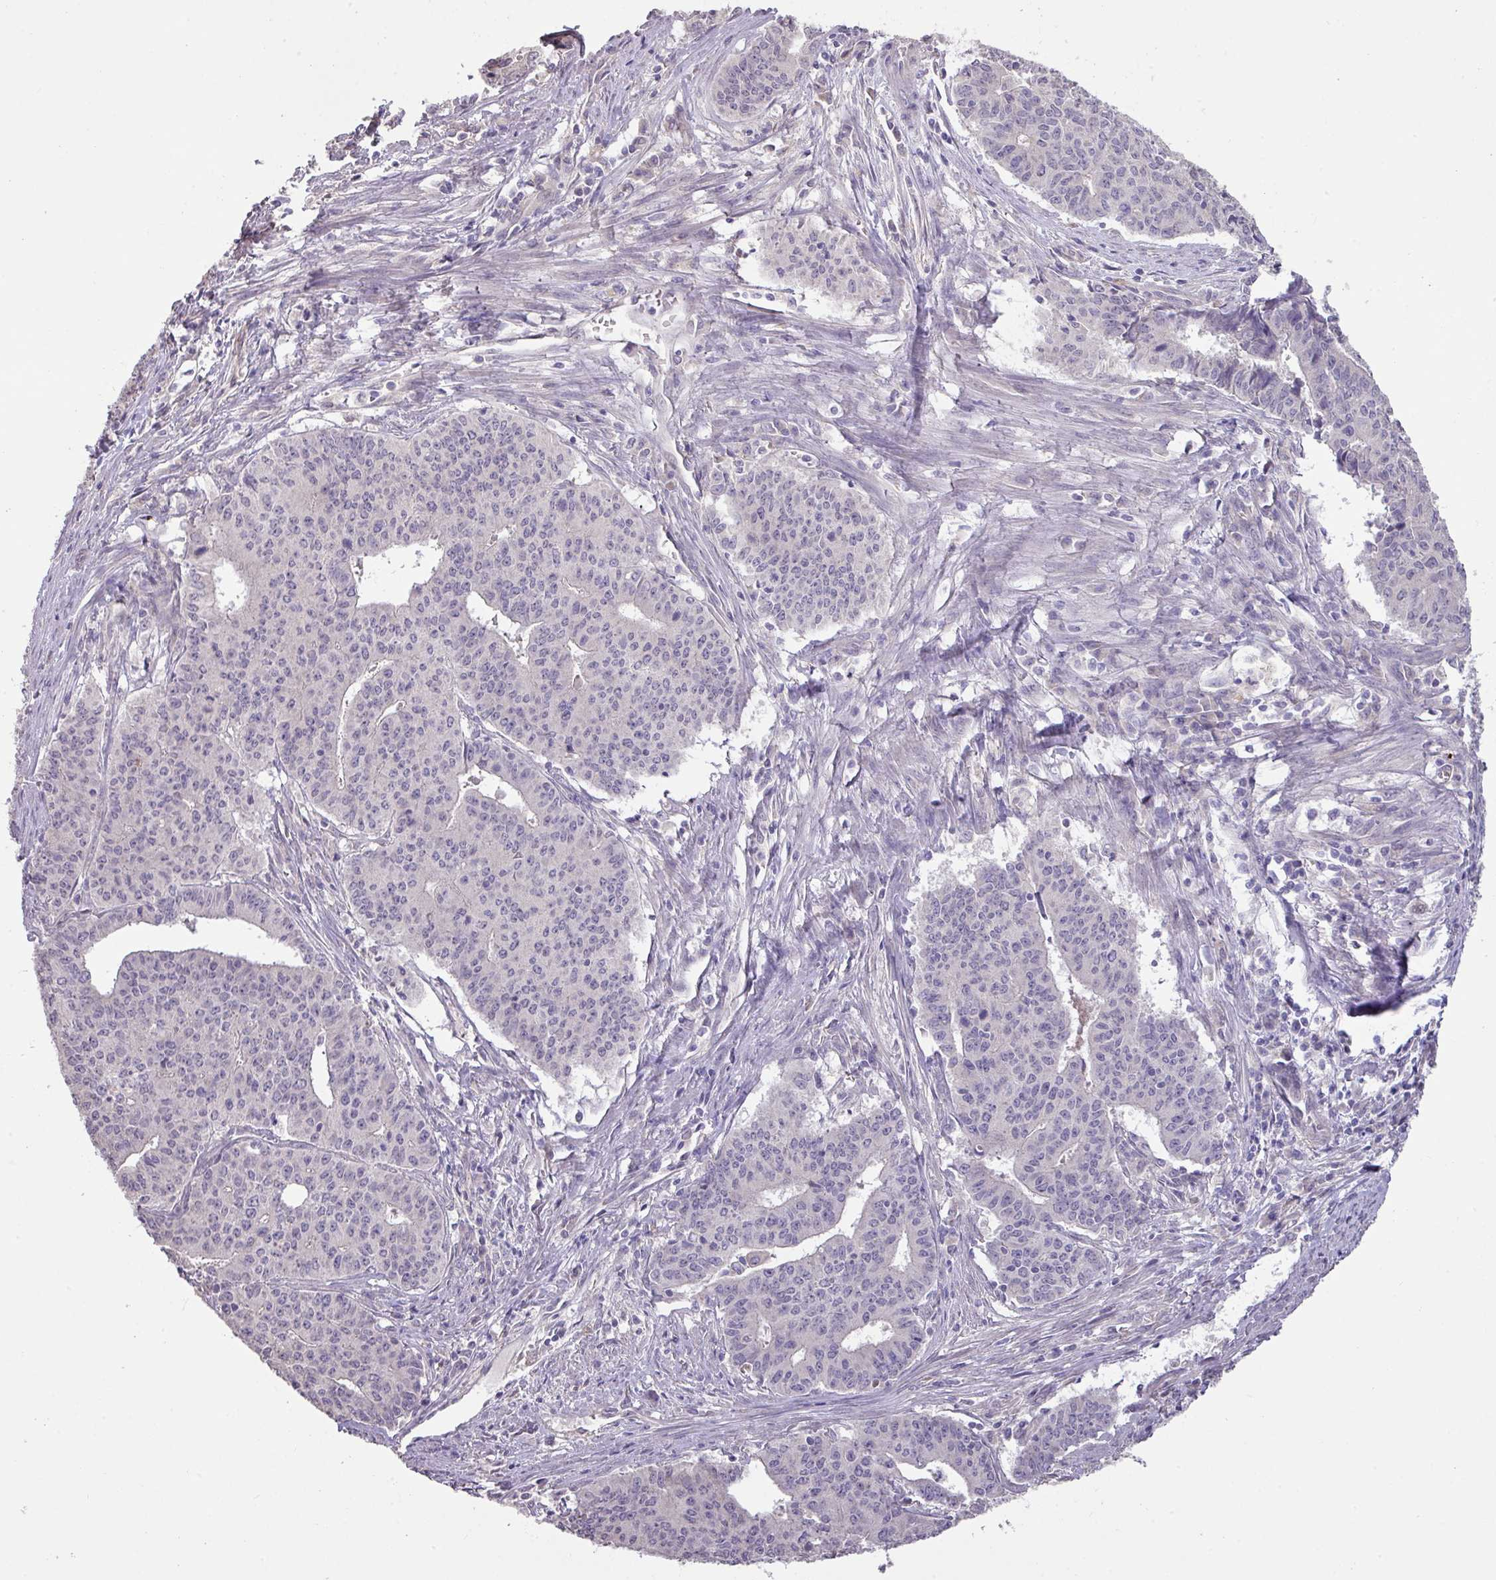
{"staining": {"intensity": "negative", "quantity": "none", "location": "none"}, "tissue": "endometrial cancer", "cell_type": "Tumor cells", "image_type": "cancer", "snomed": [{"axis": "morphology", "description": "Adenocarcinoma, NOS"}, {"axis": "topography", "description": "Endometrium"}], "caption": "DAB (3,3'-diaminobenzidine) immunohistochemical staining of endometrial cancer (adenocarcinoma) shows no significant positivity in tumor cells.", "gene": "PRADC1", "patient": {"sex": "female", "age": 59}}